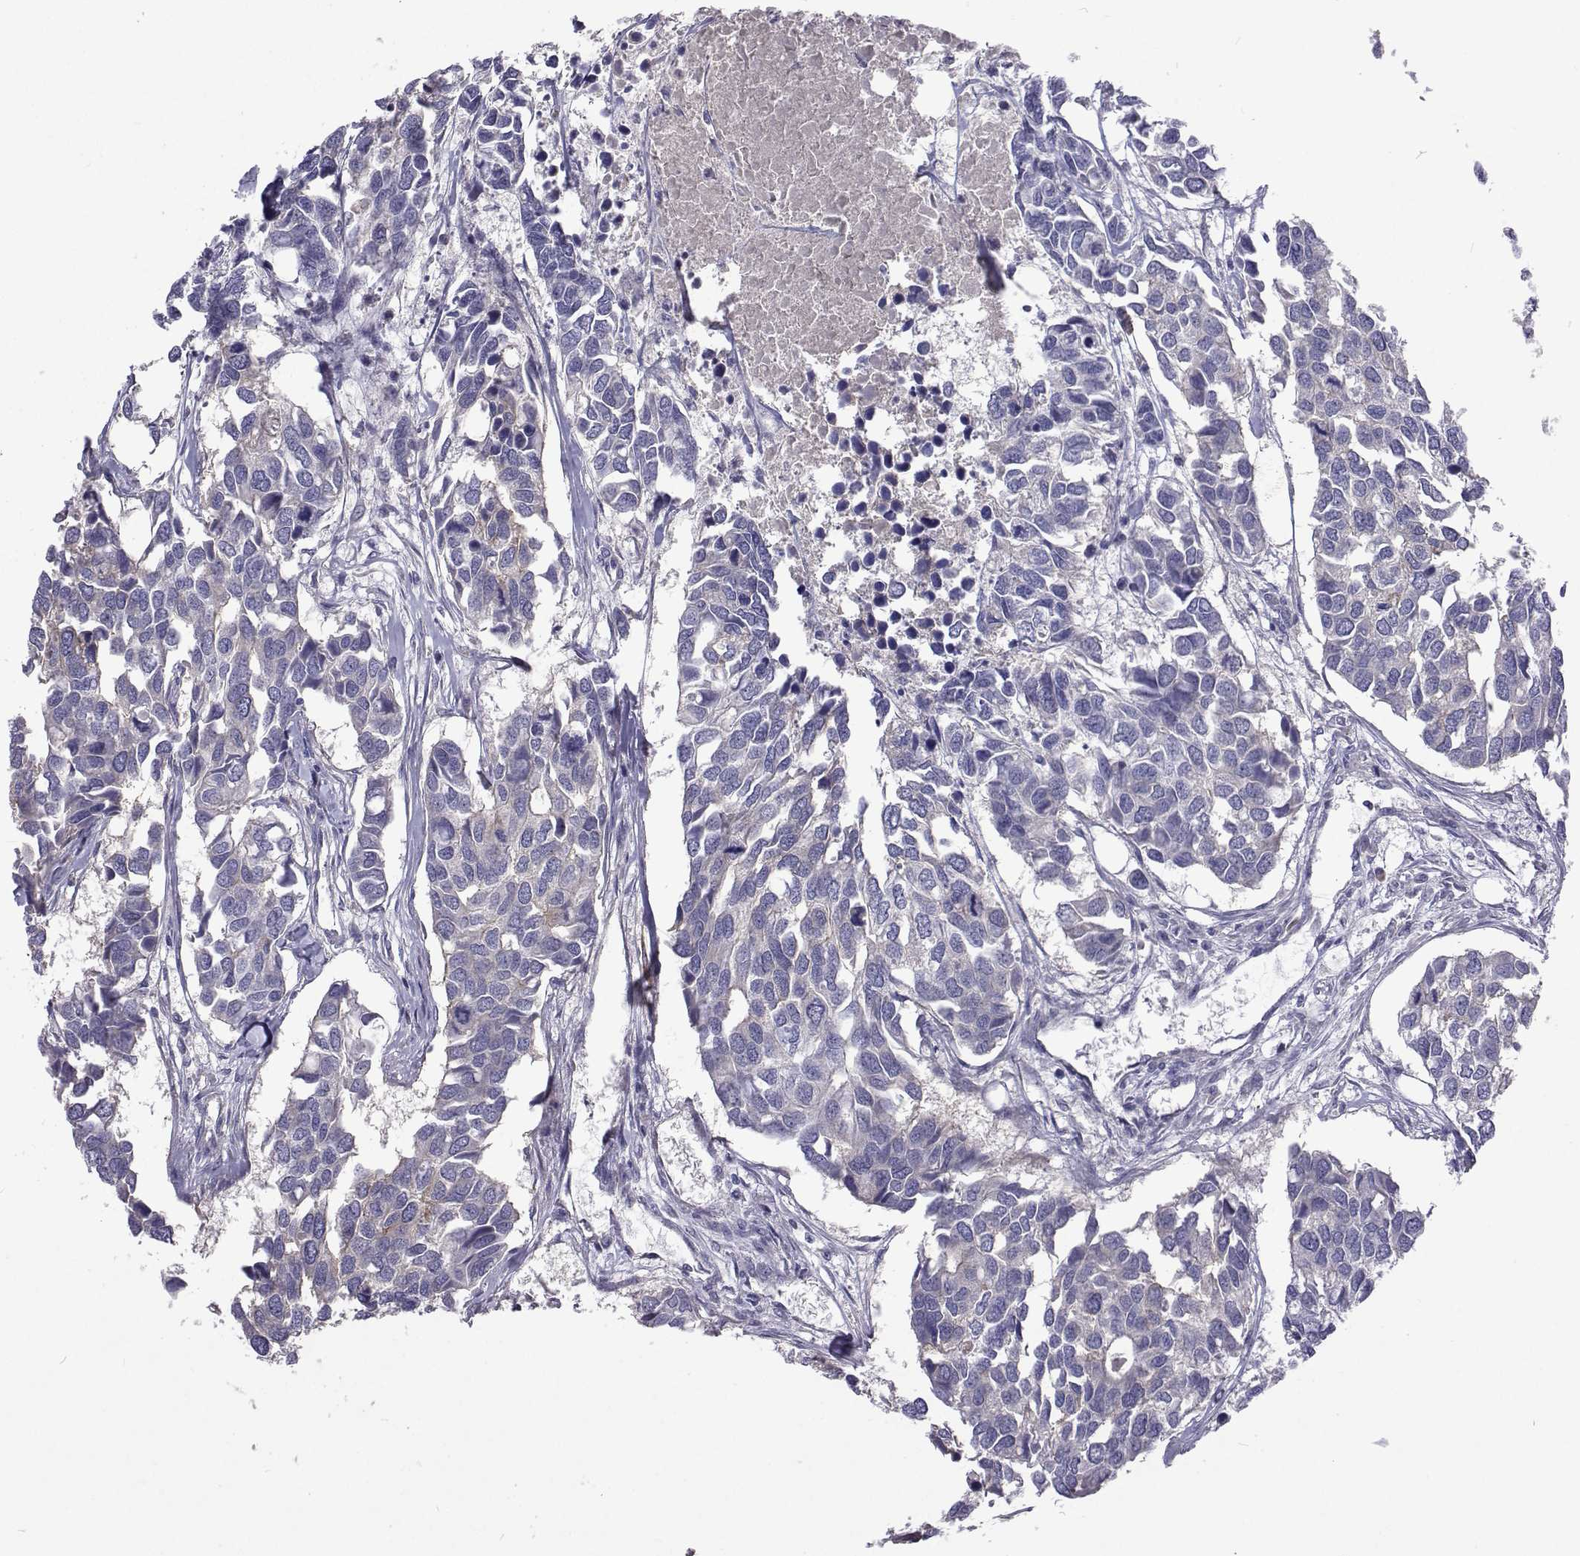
{"staining": {"intensity": "negative", "quantity": "none", "location": "none"}, "tissue": "breast cancer", "cell_type": "Tumor cells", "image_type": "cancer", "snomed": [{"axis": "morphology", "description": "Duct carcinoma"}, {"axis": "topography", "description": "Breast"}], "caption": "There is no significant expression in tumor cells of breast cancer (intraductal carcinoma).", "gene": "NPR3", "patient": {"sex": "female", "age": 83}}